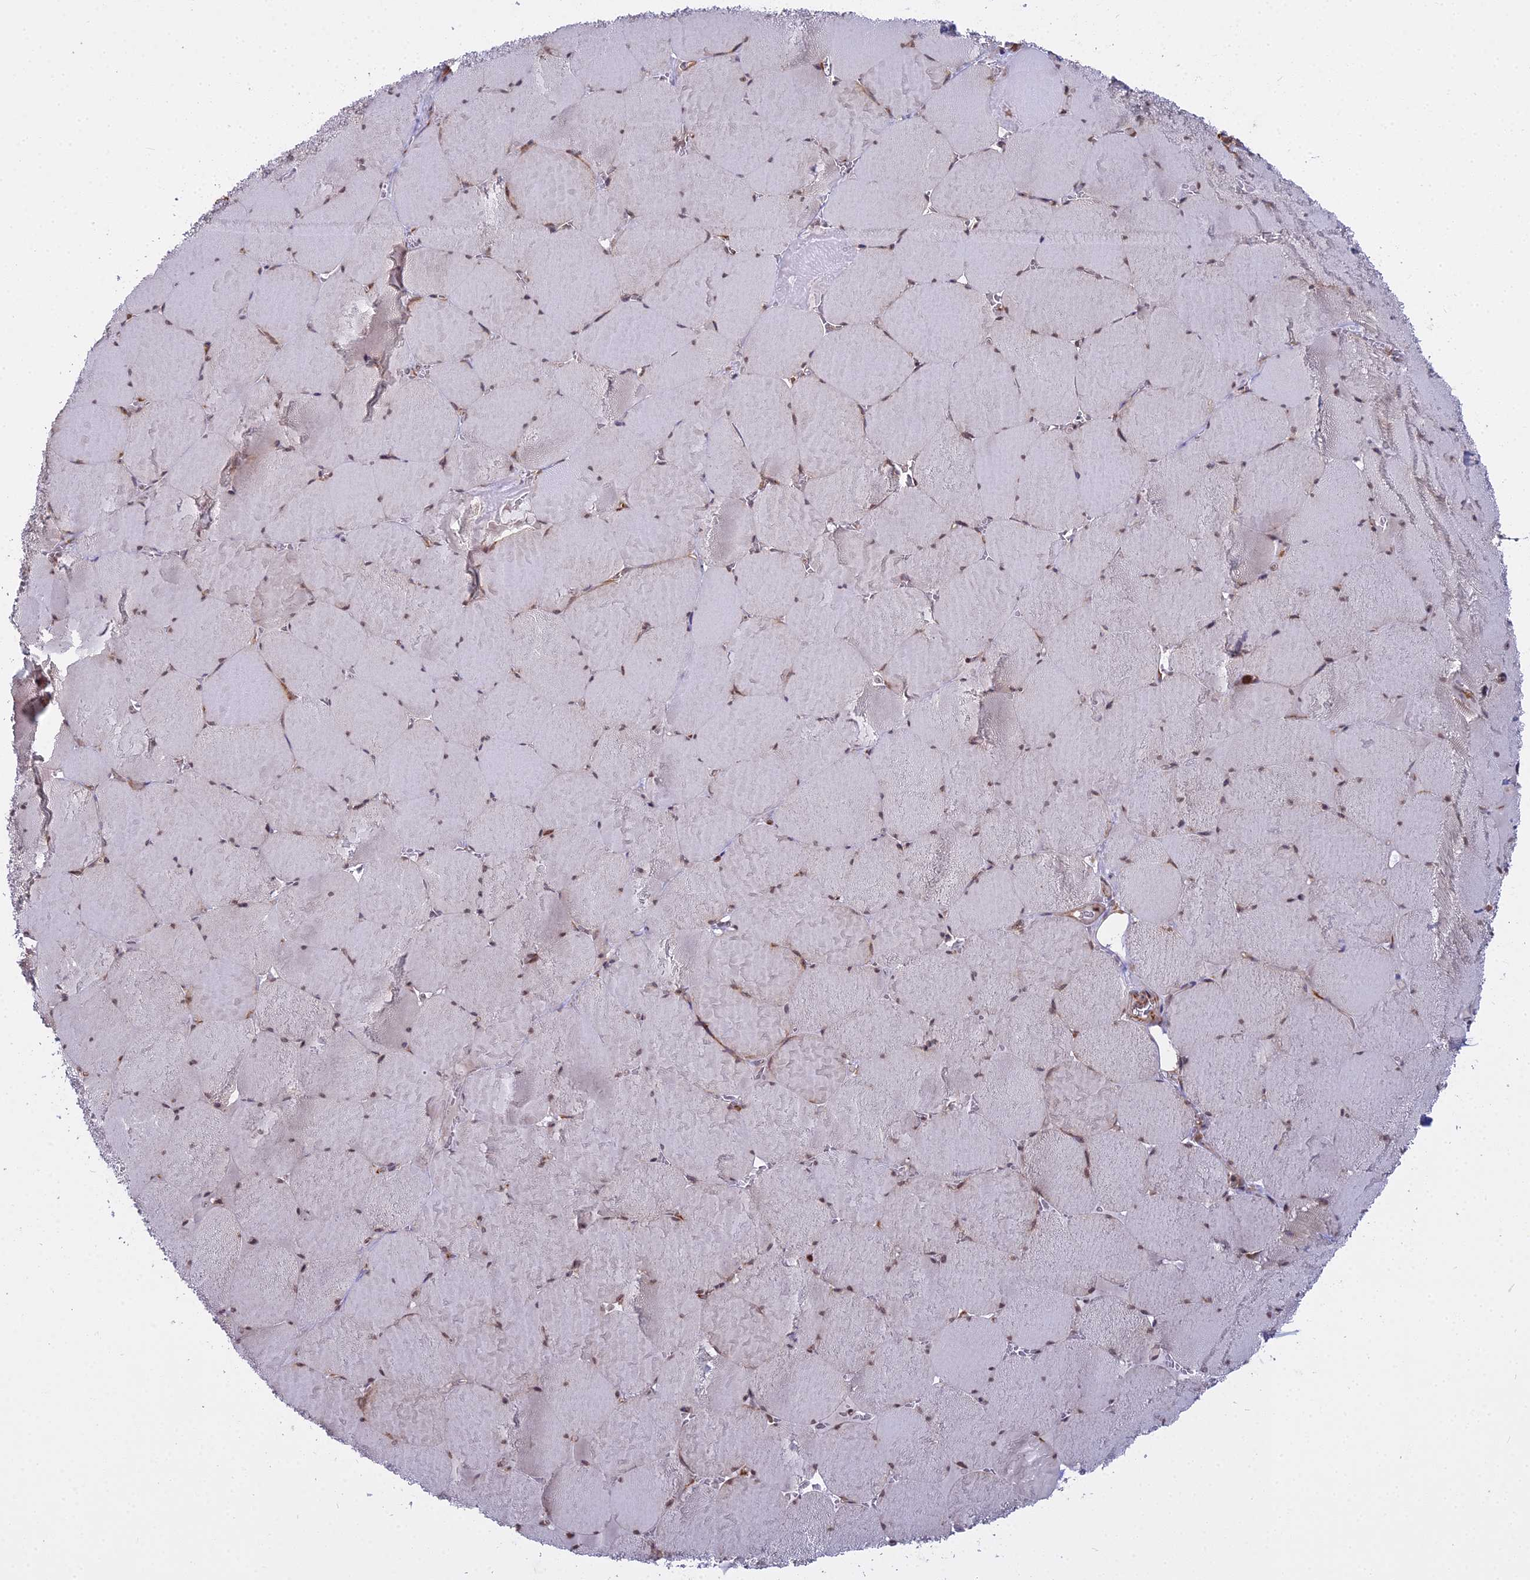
{"staining": {"intensity": "weak", "quantity": "<25%", "location": "nuclear"}, "tissue": "skeletal muscle", "cell_type": "Myocytes", "image_type": "normal", "snomed": [{"axis": "morphology", "description": "Normal tissue, NOS"}, {"axis": "topography", "description": "Skeletal muscle"}, {"axis": "topography", "description": "Head-Neck"}], "caption": "Myocytes are negative for protein expression in unremarkable human skeletal muscle. Brightfield microscopy of immunohistochemistry stained with DAB (3,3'-diaminobenzidine) (brown) and hematoxylin (blue), captured at high magnification.", "gene": "RPL26", "patient": {"sex": "male", "age": 66}}